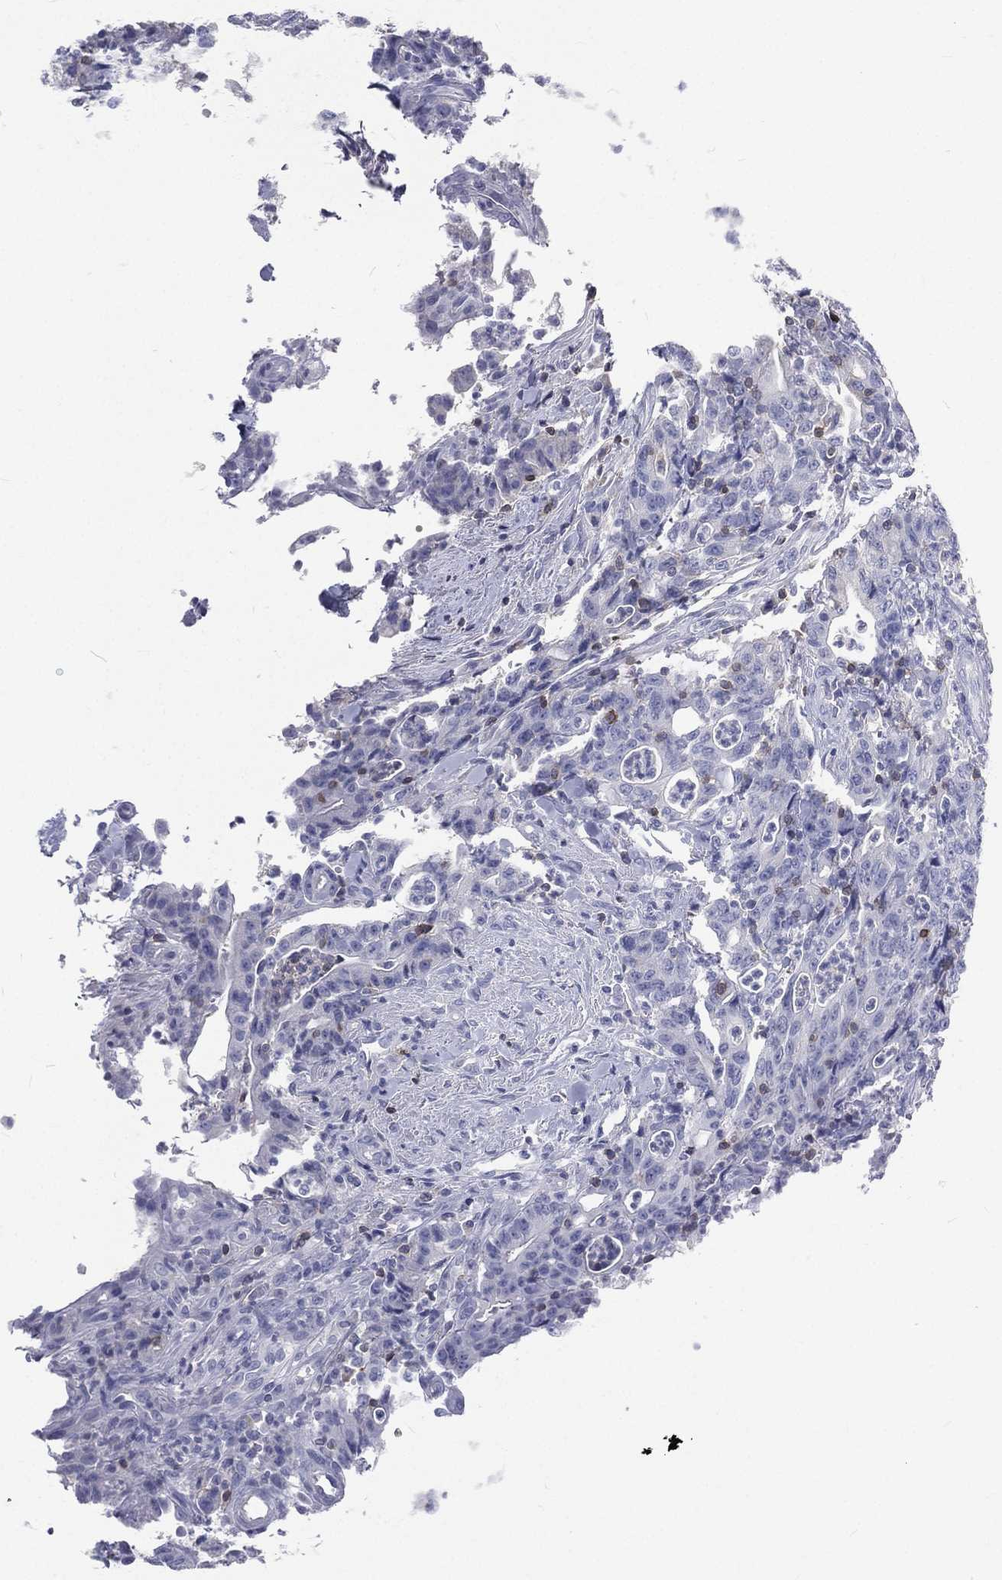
{"staining": {"intensity": "negative", "quantity": "none", "location": "none"}, "tissue": "colorectal cancer", "cell_type": "Tumor cells", "image_type": "cancer", "snomed": [{"axis": "morphology", "description": "Adenocarcinoma, NOS"}, {"axis": "topography", "description": "Colon"}], "caption": "Immunohistochemical staining of human colorectal cancer (adenocarcinoma) shows no significant expression in tumor cells.", "gene": "CD3D", "patient": {"sex": "male", "age": 70}}